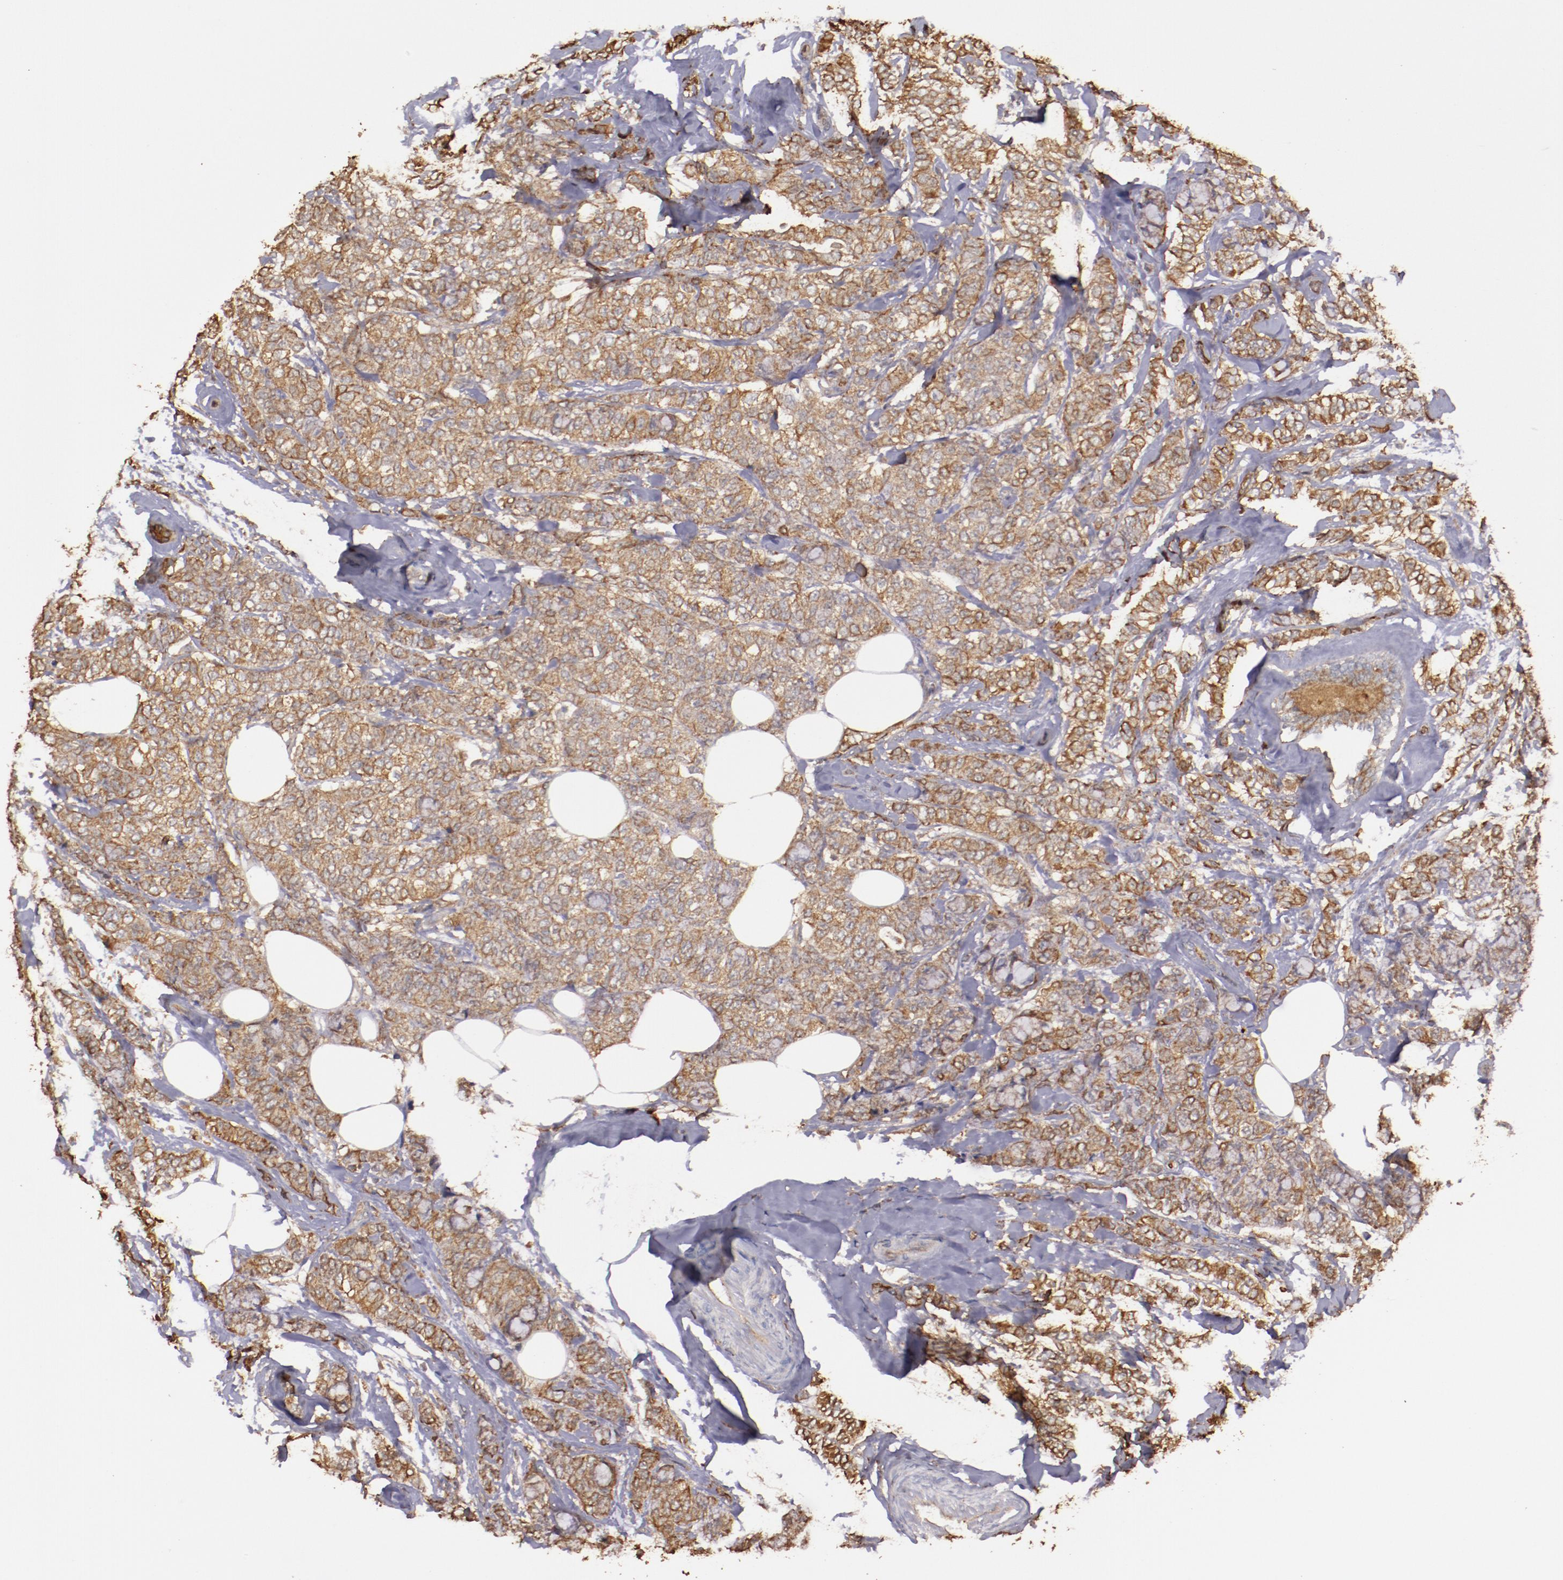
{"staining": {"intensity": "moderate", "quantity": ">75%", "location": "cytoplasmic/membranous"}, "tissue": "breast cancer", "cell_type": "Tumor cells", "image_type": "cancer", "snomed": [{"axis": "morphology", "description": "Lobular carcinoma"}, {"axis": "topography", "description": "Breast"}], "caption": "Protein staining by immunohistochemistry (IHC) exhibits moderate cytoplasmic/membranous positivity in about >75% of tumor cells in breast cancer. (brown staining indicates protein expression, while blue staining denotes nuclei).", "gene": "SRRD", "patient": {"sex": "female", "age": 60}}